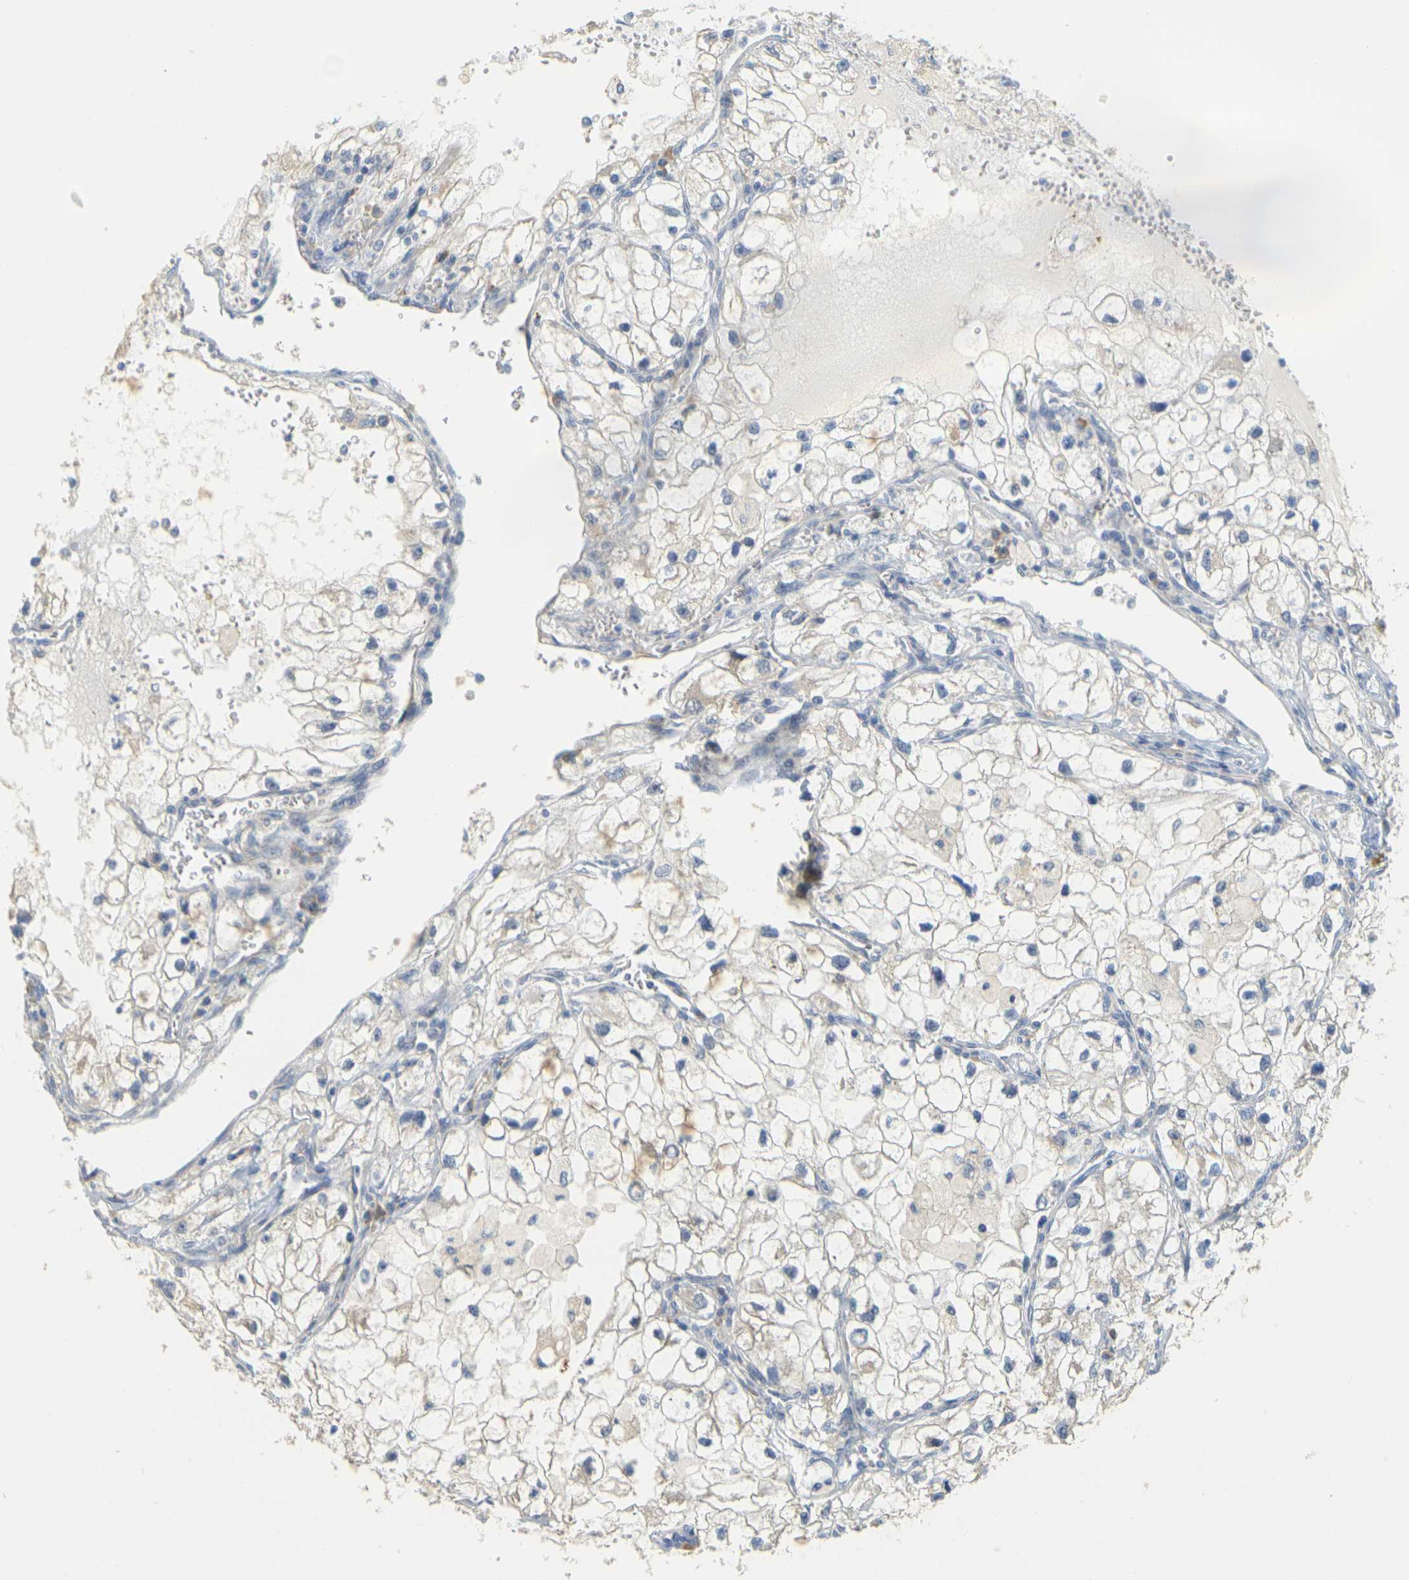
{"staining": {"intensity": "negative", "quantity": "none", "location": "none"}, "tissue": "renal cancer", "cell_type": "Tumor cells", "image_type": "cancer", "snomed": [{"axis": "morphology", "description": "Adenocarcinoma, NOS"}, {"axis": "topography", "description": "Kidney"}], "caption": "An image of human renal adenocarcinoma is negative for staining in tumor cells.", "gene": "GDAP1", "patient": {"sex": "female", "age": 70}}